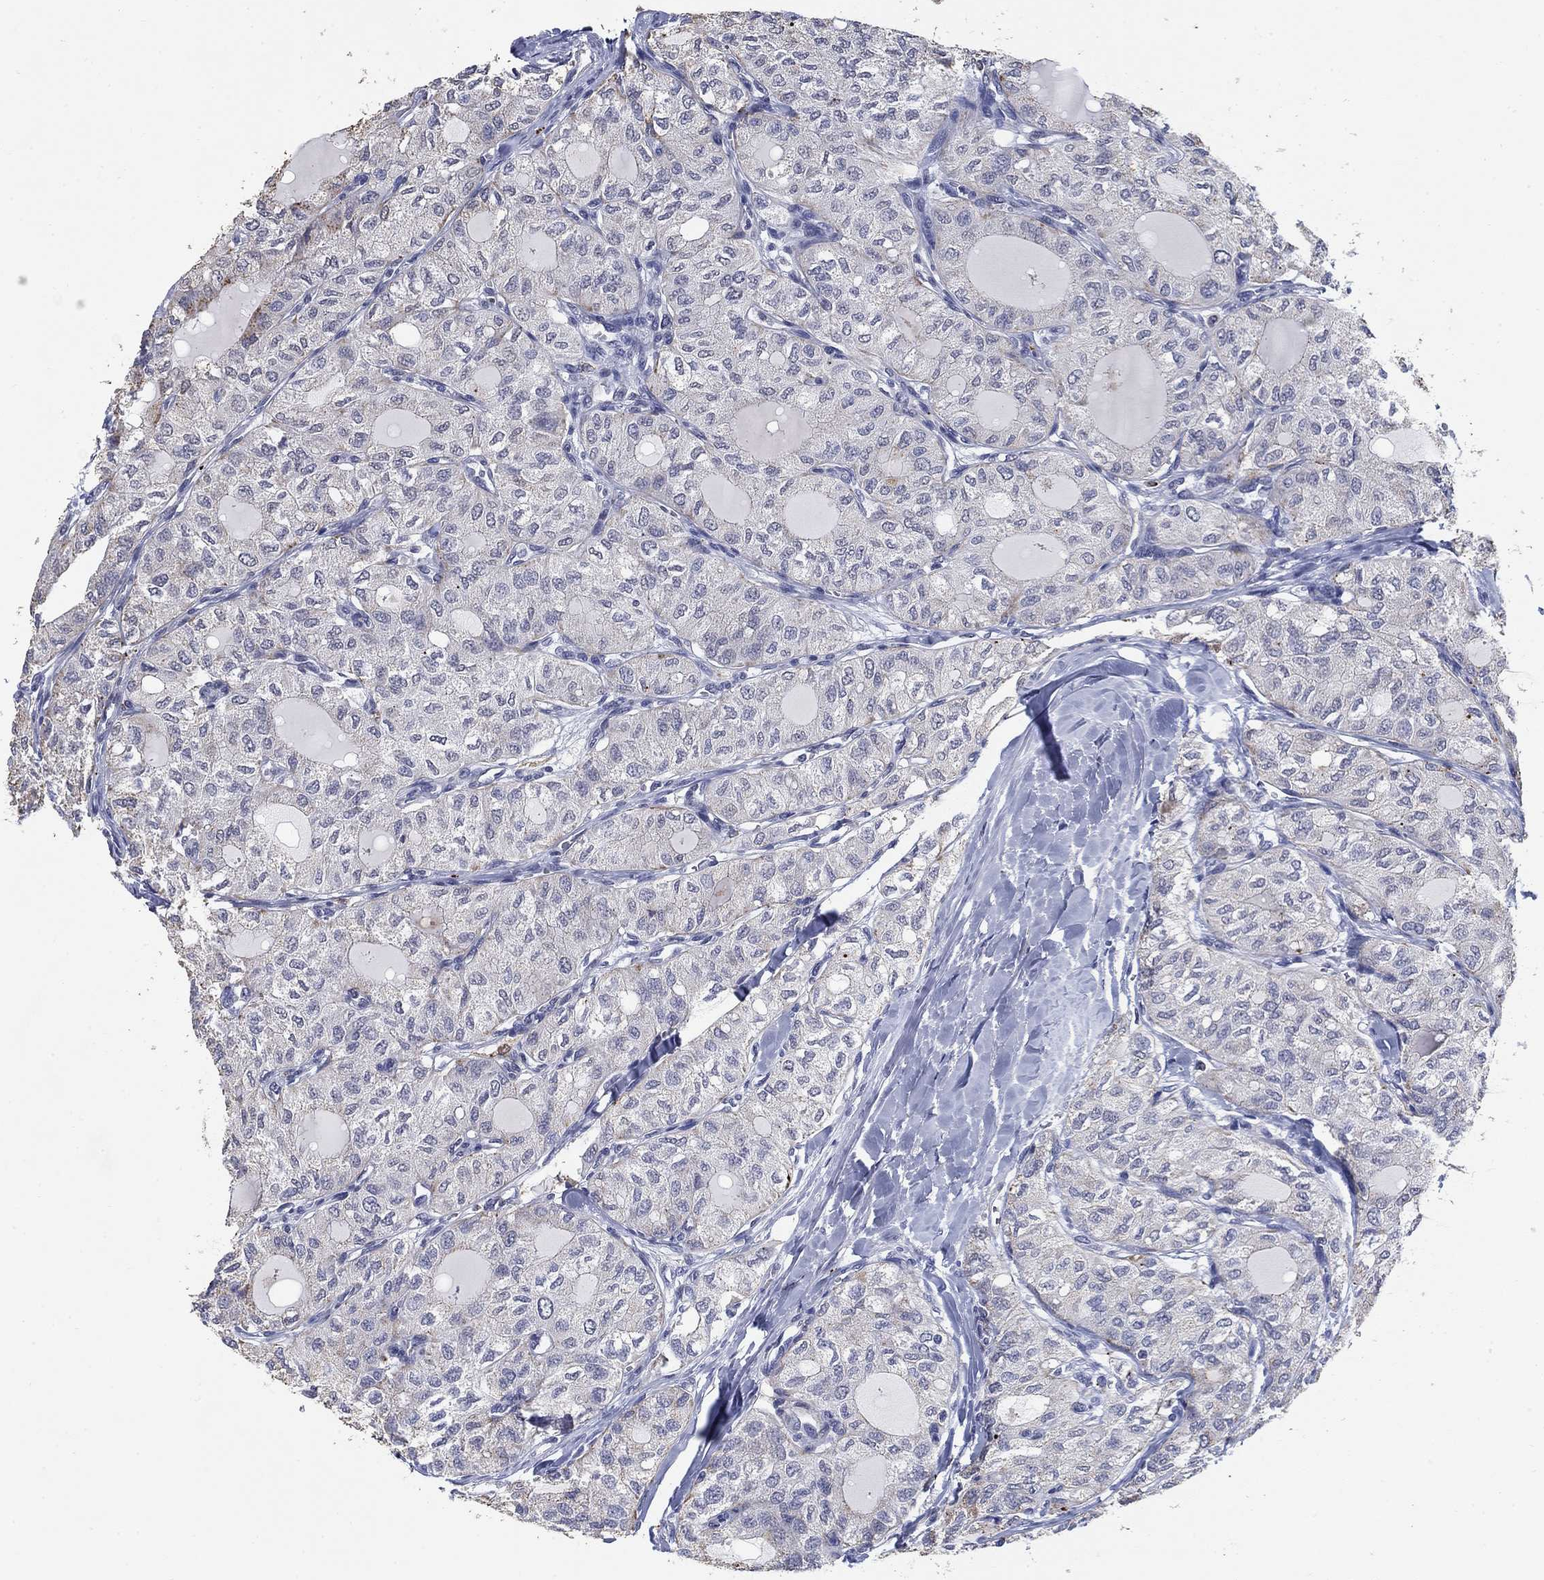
{"staining": {"intensity": "negative", "quantity": "none", "location": "none"}, "tissue": "thyroid cancer", "cell_type": "Tumor cells", "image_type": "cancer", "snomed": [{"axis": "morphology", "description": "Follicular adenoma carcinoma, NOS"}, {"axis": "topography", "description": "Thyroid gland"}], "caption": "Protein analysis of thyroid cancer displays no significant expression in tumor cells.", "gene": "OTUB2", "patient": {"sex": "male", "age": 75}}